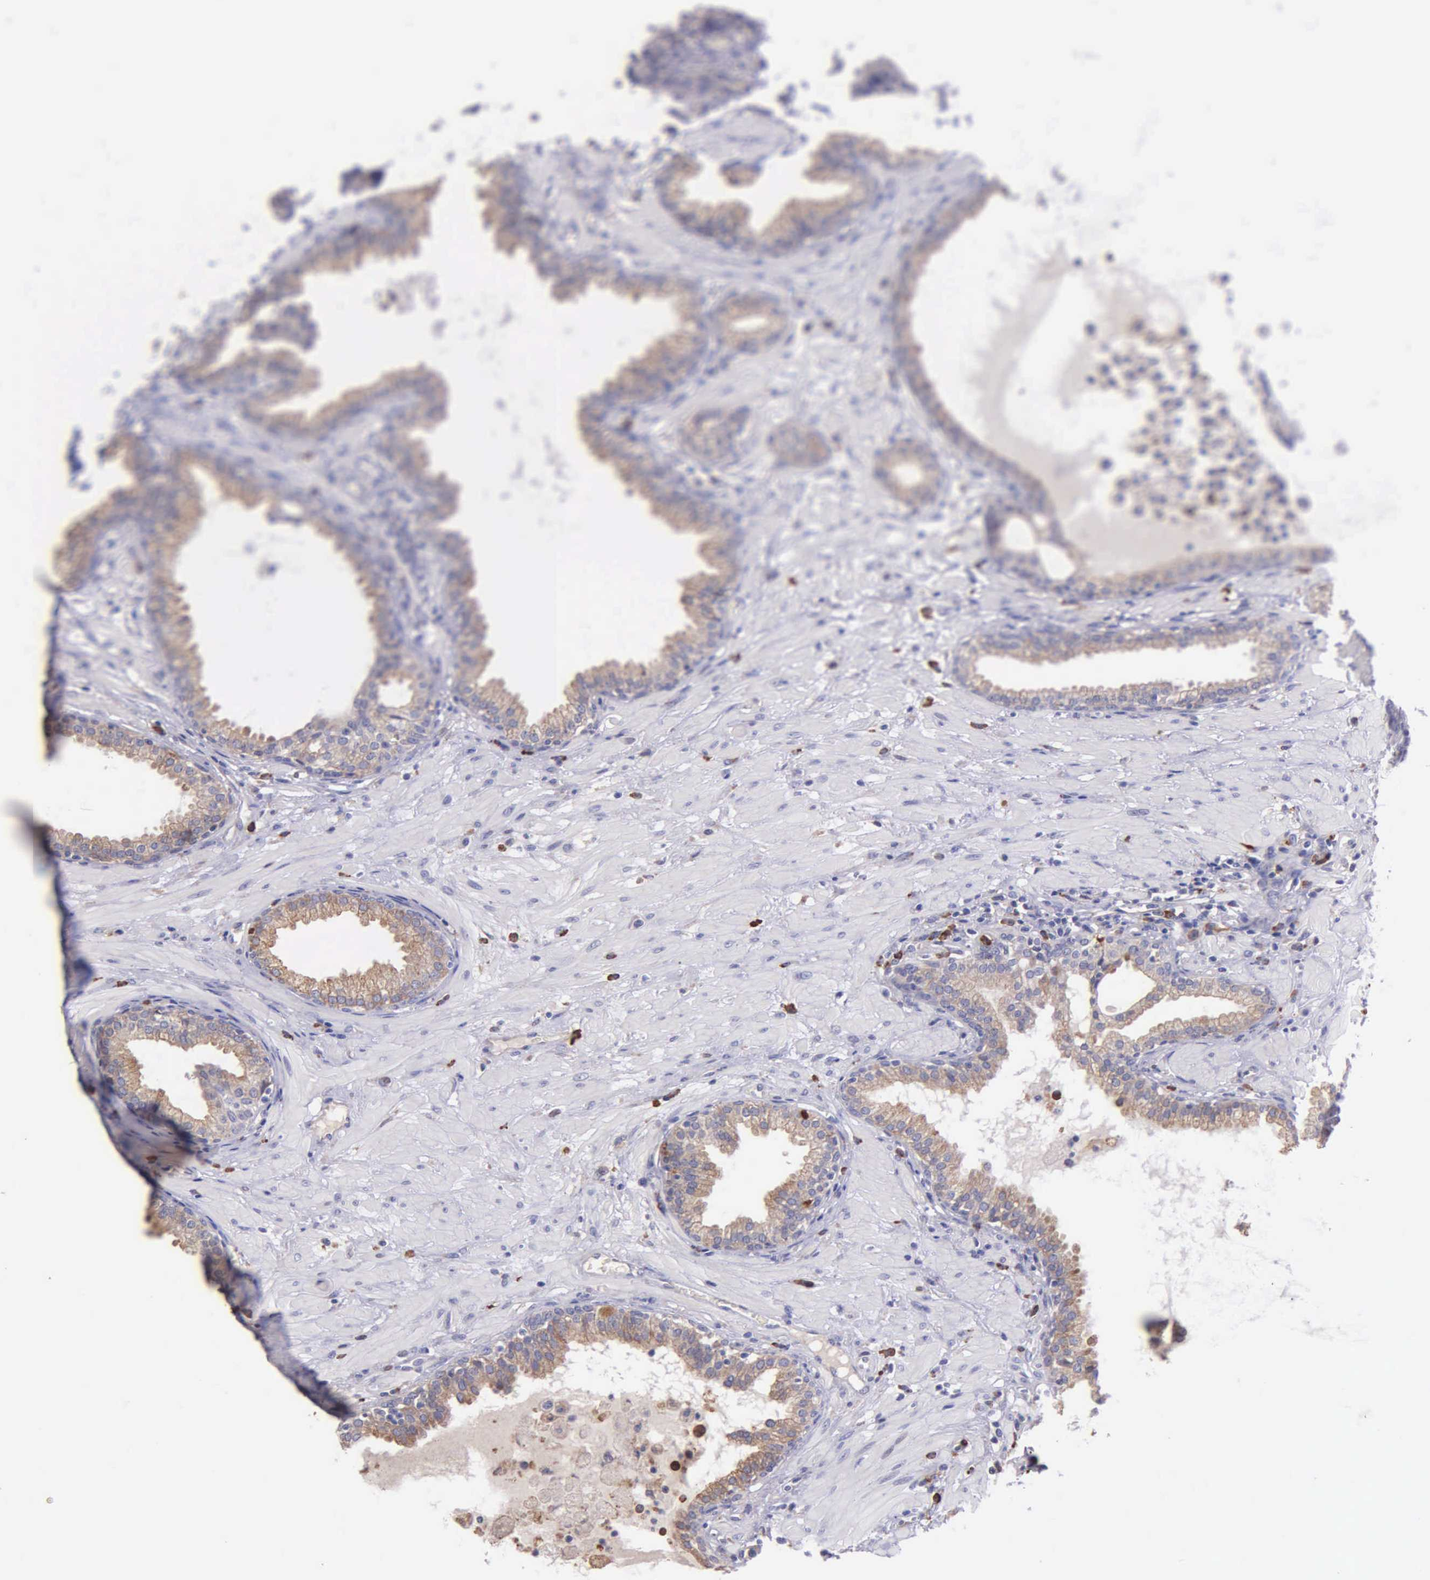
{"staining": {"intensity": "weak", "quantity": ">75%", "location": "cytoplasmic/membranous"}, "tissue": "prostate", "cell_type": "Glandular cells", "image_type": "normal", "snomed": [{"axis": "morphology", "description": "Normal tissue, NOS"}, {"axis": "topography", "description": "Prostate"}], "caption": "Protein expression analysis of normal prostate exhibits weak cytoplasmic/membranous staining in about >75% of glandular cells. The protein of interest is shown in brown color, while the nuclei are stained blue.", "gene": "ZC3H12B", "patient": {"sex": "male", "age": 64}}